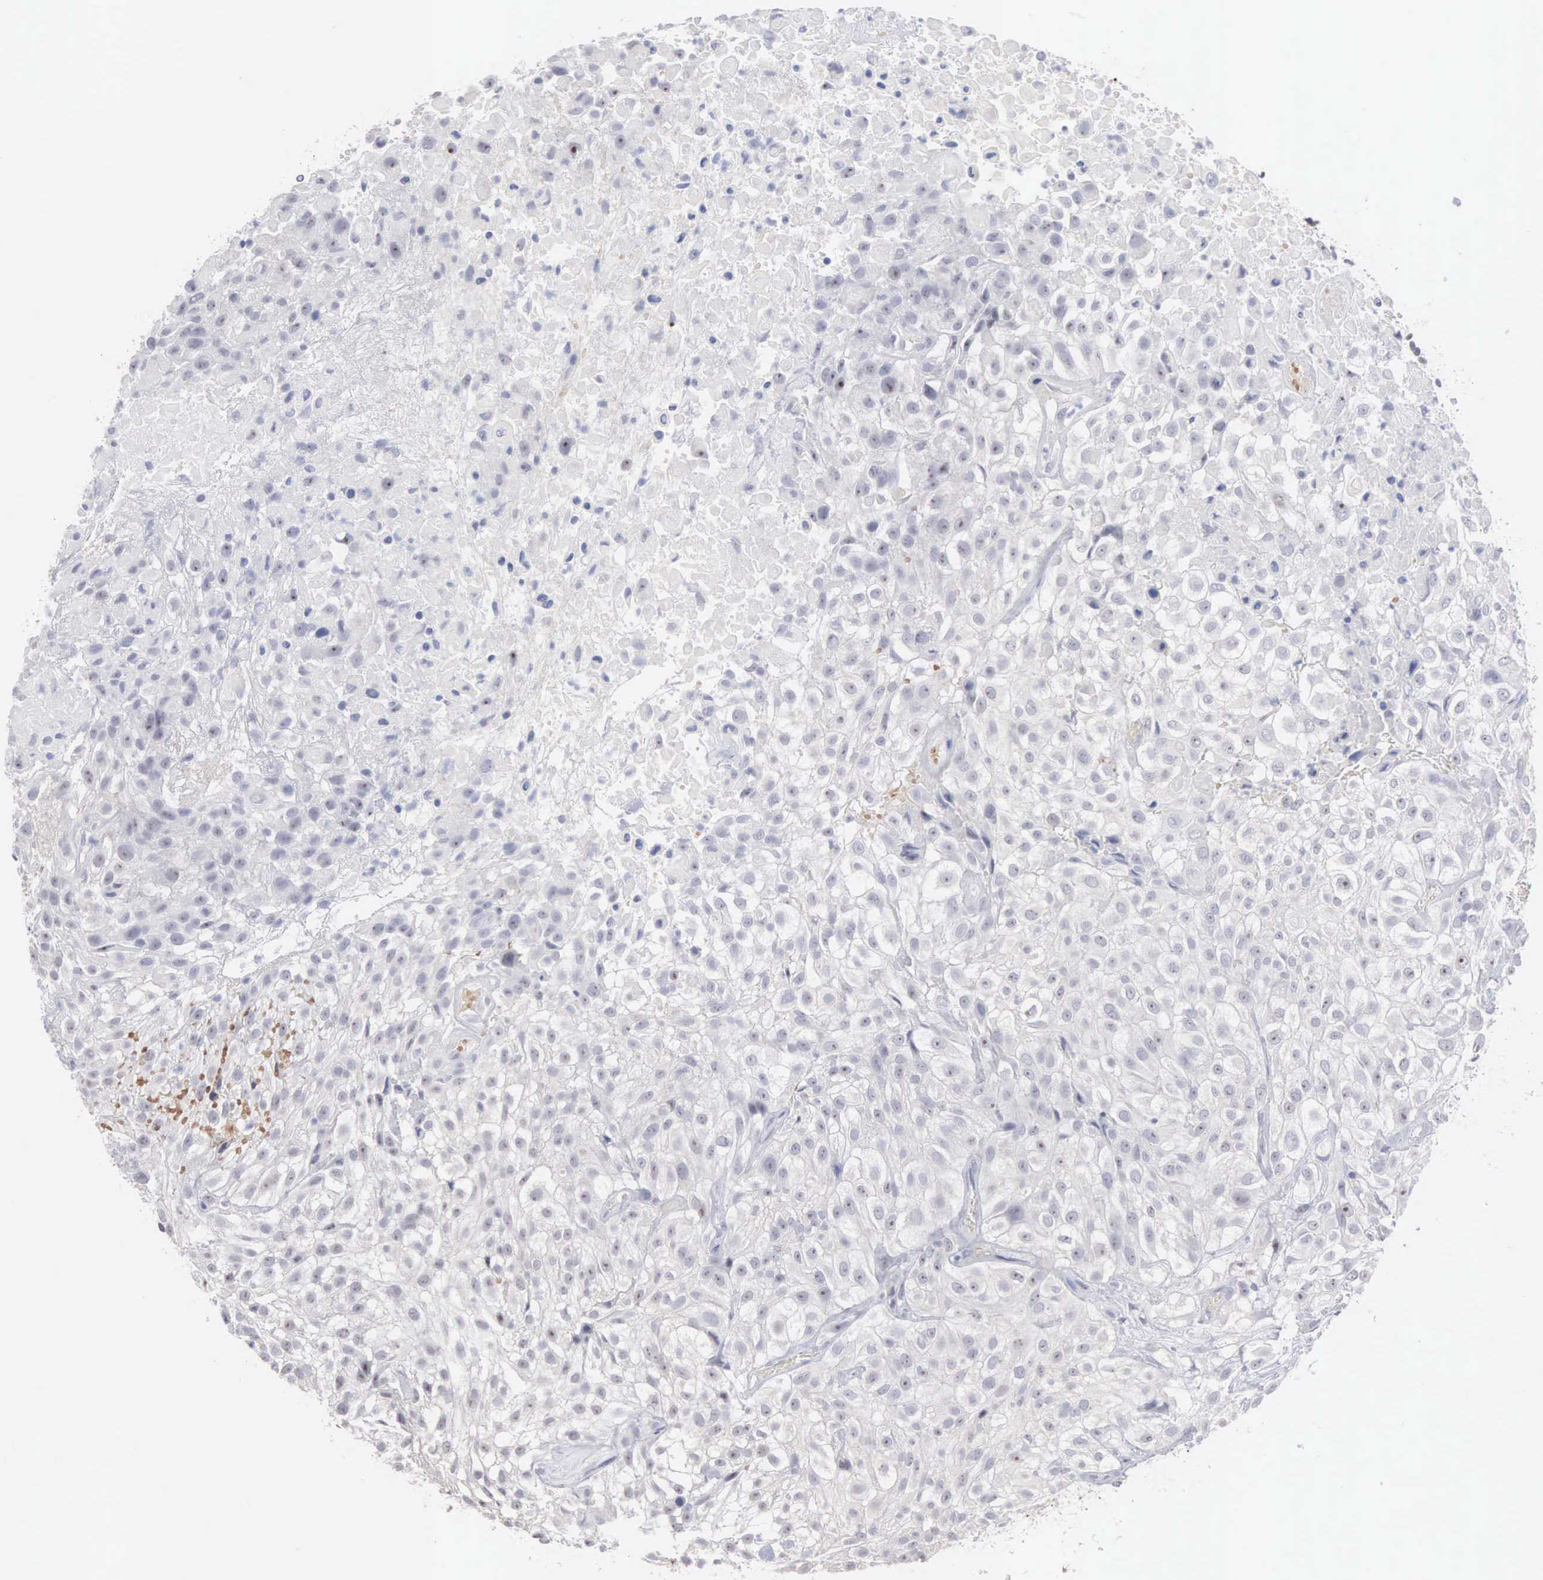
{"staining": {"intensity": "negative", "quantity": "none", "location": "none"}, "tissue": "urothelial cancer", "cell_type": "Tumor cells", "image_type": "cancer", "snomed": [{"axis": "morphology", "description": "Urothelial carcinoma, High grade"}, {"axis": "topography", "description": "Urinary bladder"}], "caption": "Urothelial carcinoma (high-grade) was stained to show a protein in brown. There is no significant expression in tumor cells.", "gene": "ACOT4", "patient": {"sex": "male", "age": 56}}